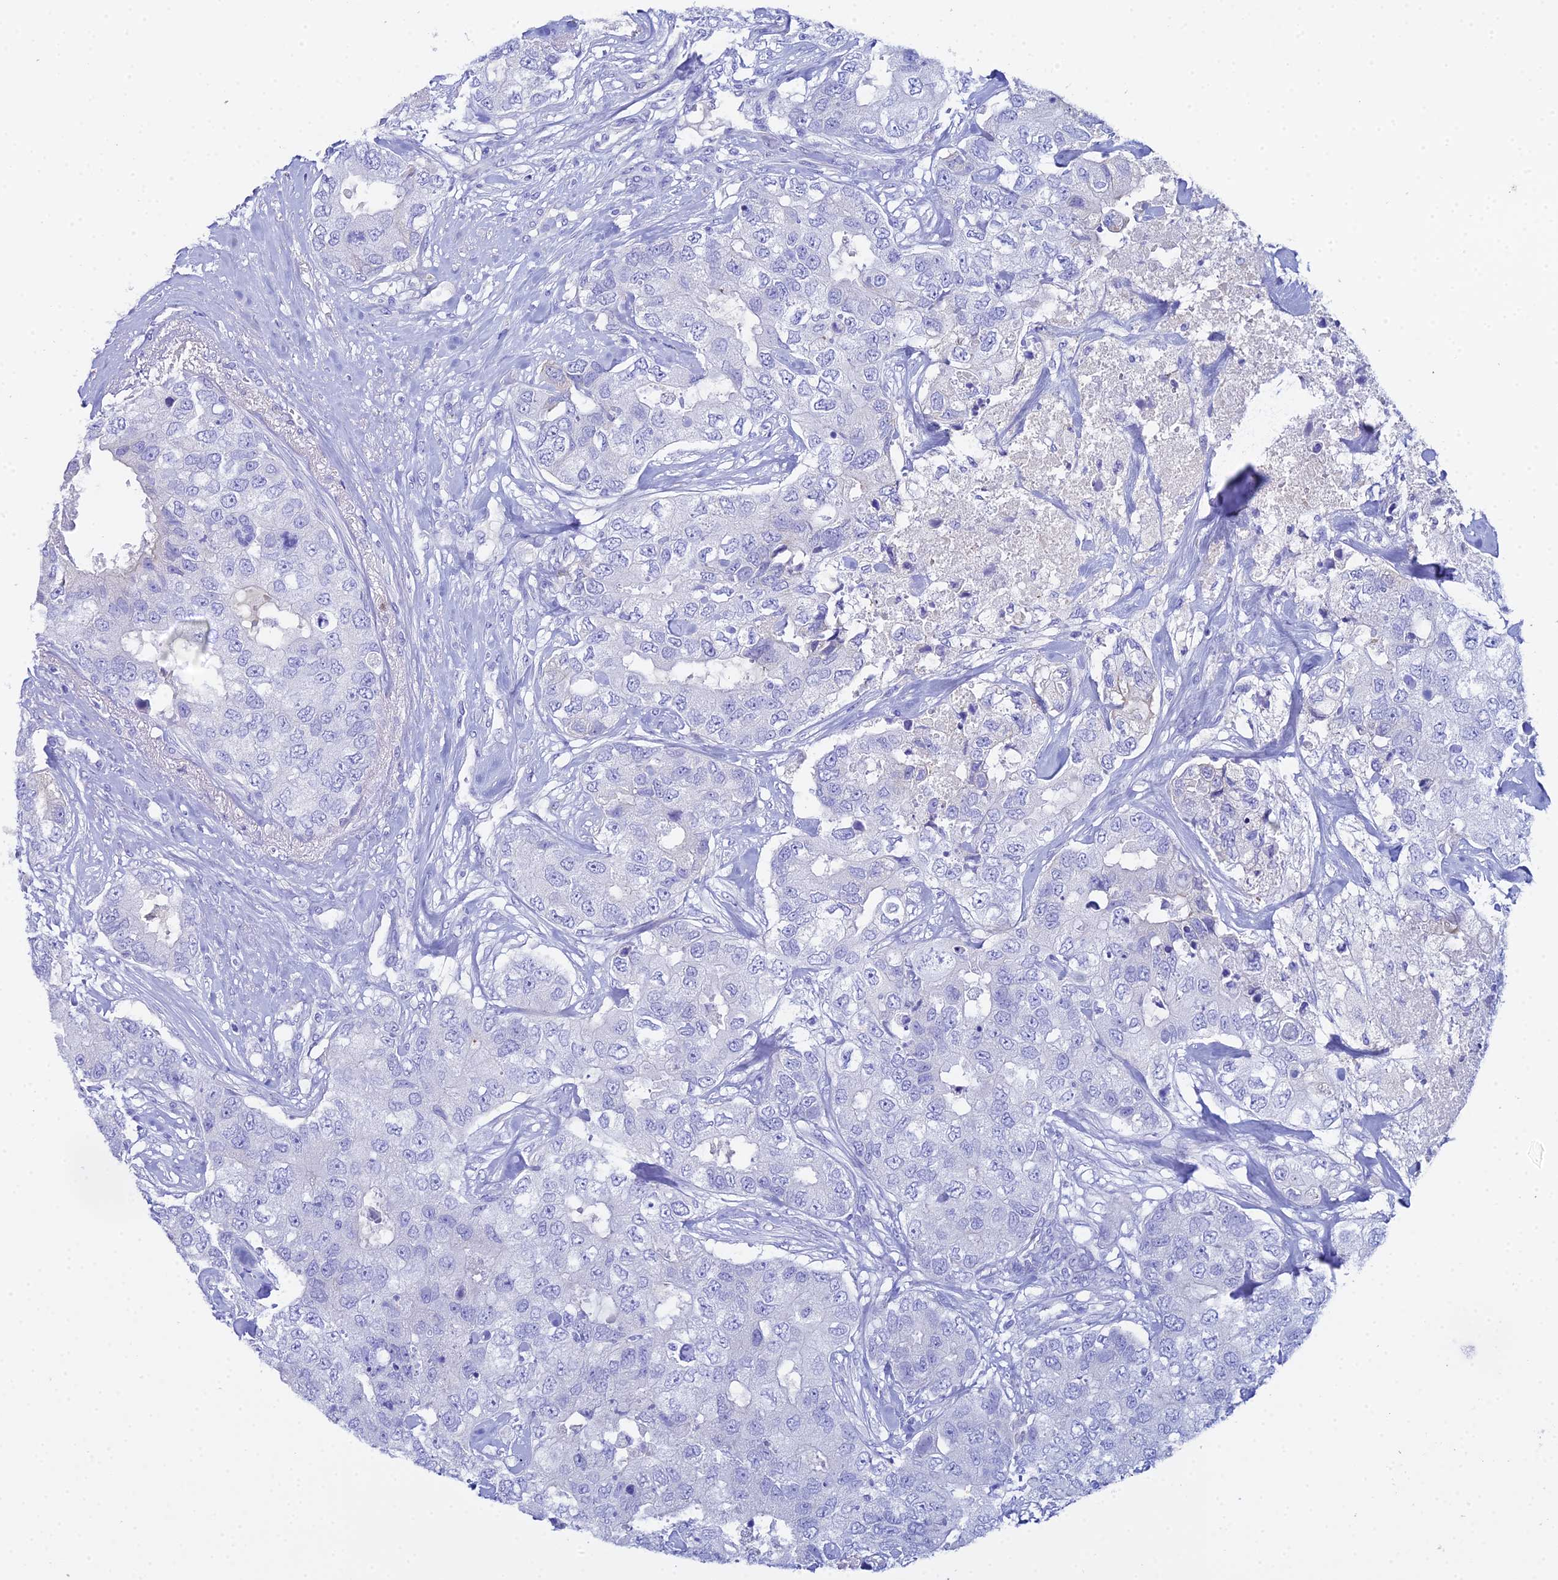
{"staining": {"intensity": "negative", "quantity": "none", "location": "none"}, "tissue": "breast cancer", "cell_type": "Tumor cells", "image_type": "cancer", "snomed": [{"axis": "morphology", "description": "Duct carcinoma"}, {"axis": "topography", "description": "Breast"}], "caption": "The micrograph exhibits no staining of tumor cells in infiltrating ductal carcinoma (breast).", "gene": "CELA3A", "patient": {"sex": "female", "age": 62}}